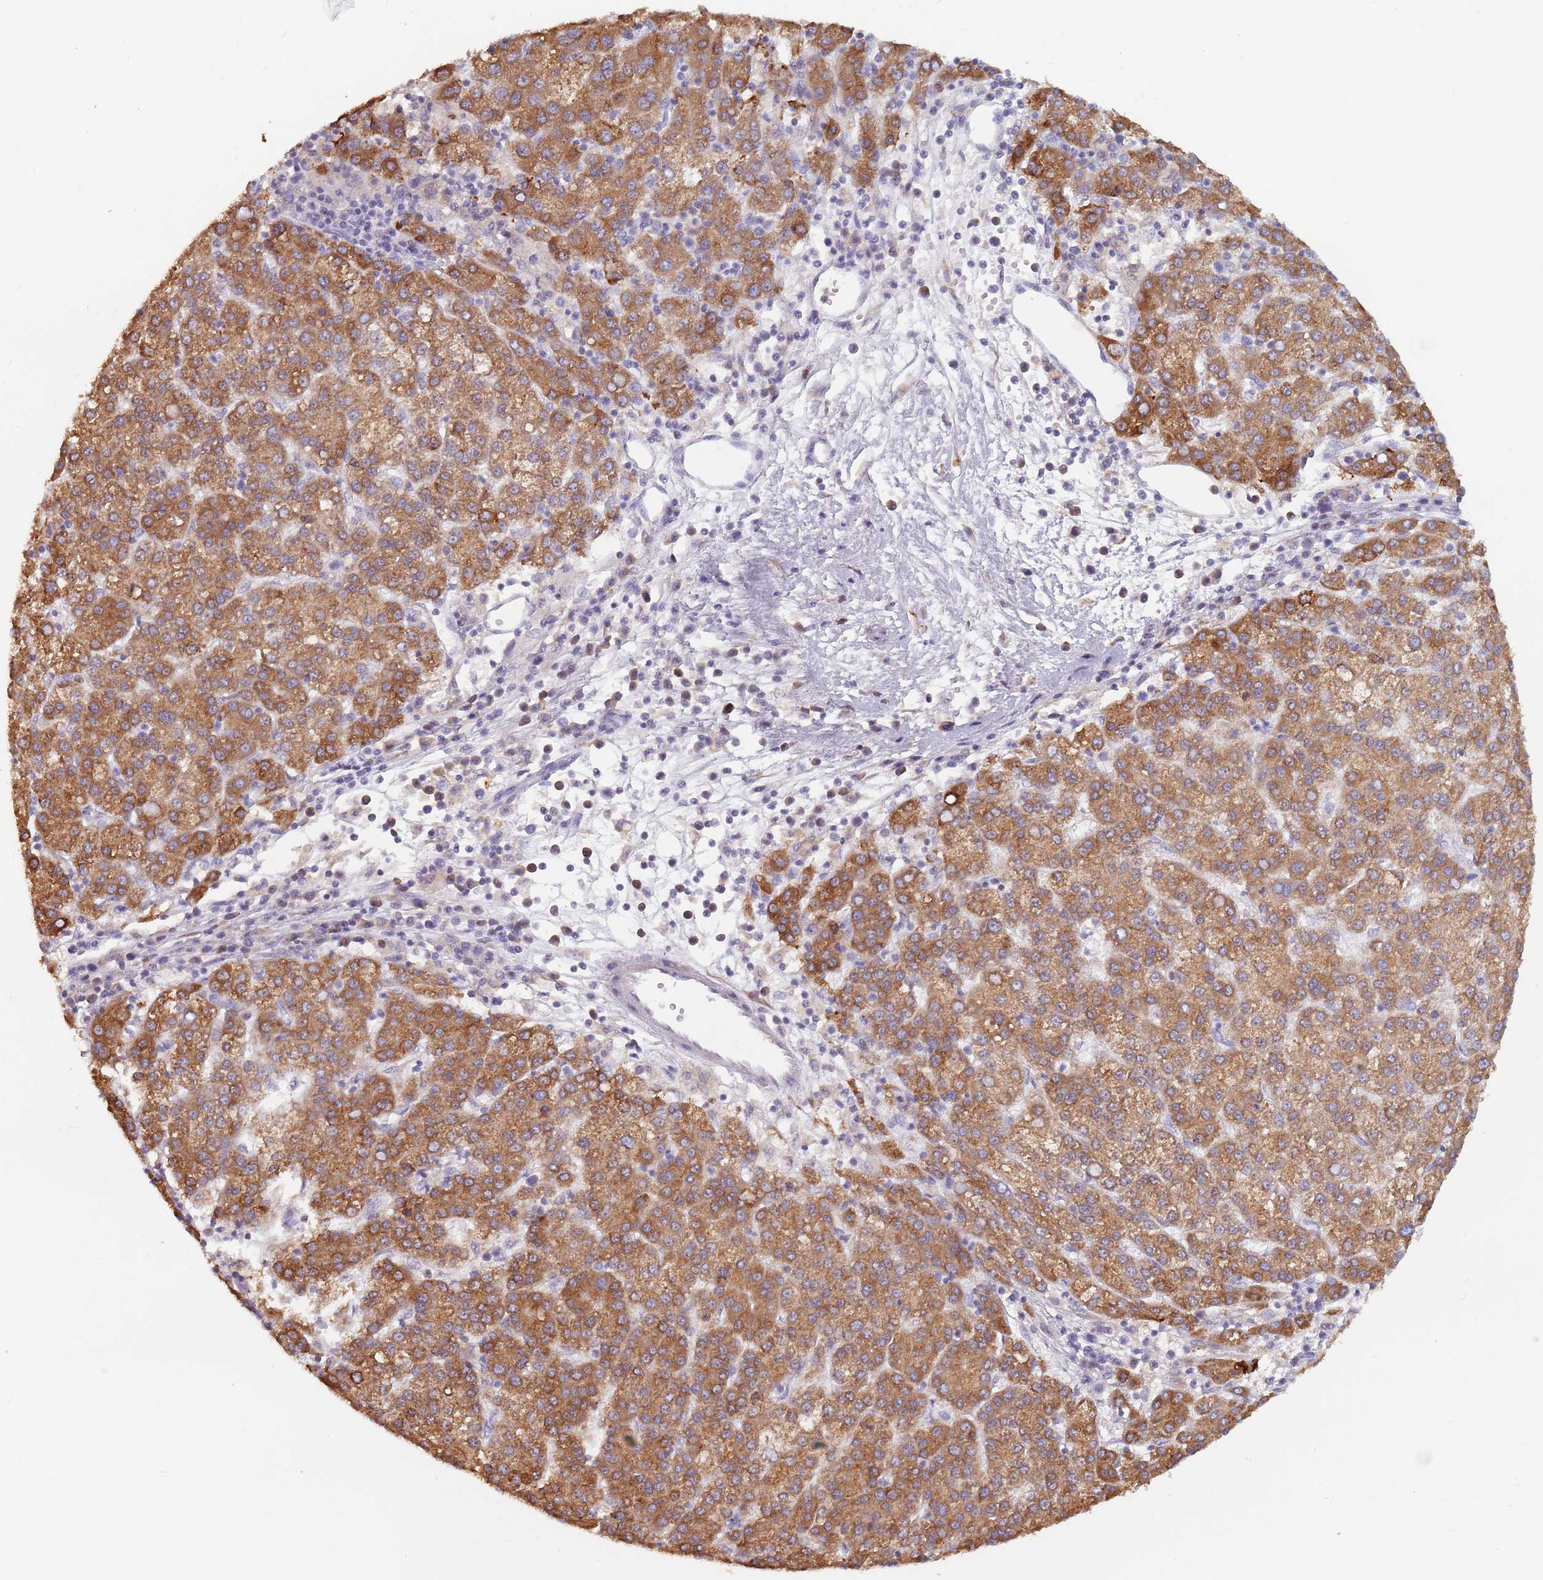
{"staining": {"intensity": "moderate", "quantity": ">75%", "location": "cytoplasmic/membranous"}, "tissue": "liver cancer", "cell_type": "Tumor cells", "image_type": "cancer", "snomed": [{"axis": "morphology", "description": "Carcinoma, Hepatocellular, NOS"}, {"axis": "topography", "description": "Liver"}], "caption": "Protein expression by immunohistochemistry reveals moderate cytoplasmic/membranous staining in about >75% of tumor cells in liver hepatocellular carcinoma.", "gene": "RPS9", "patient": {"sex": "female", "age": 58}}